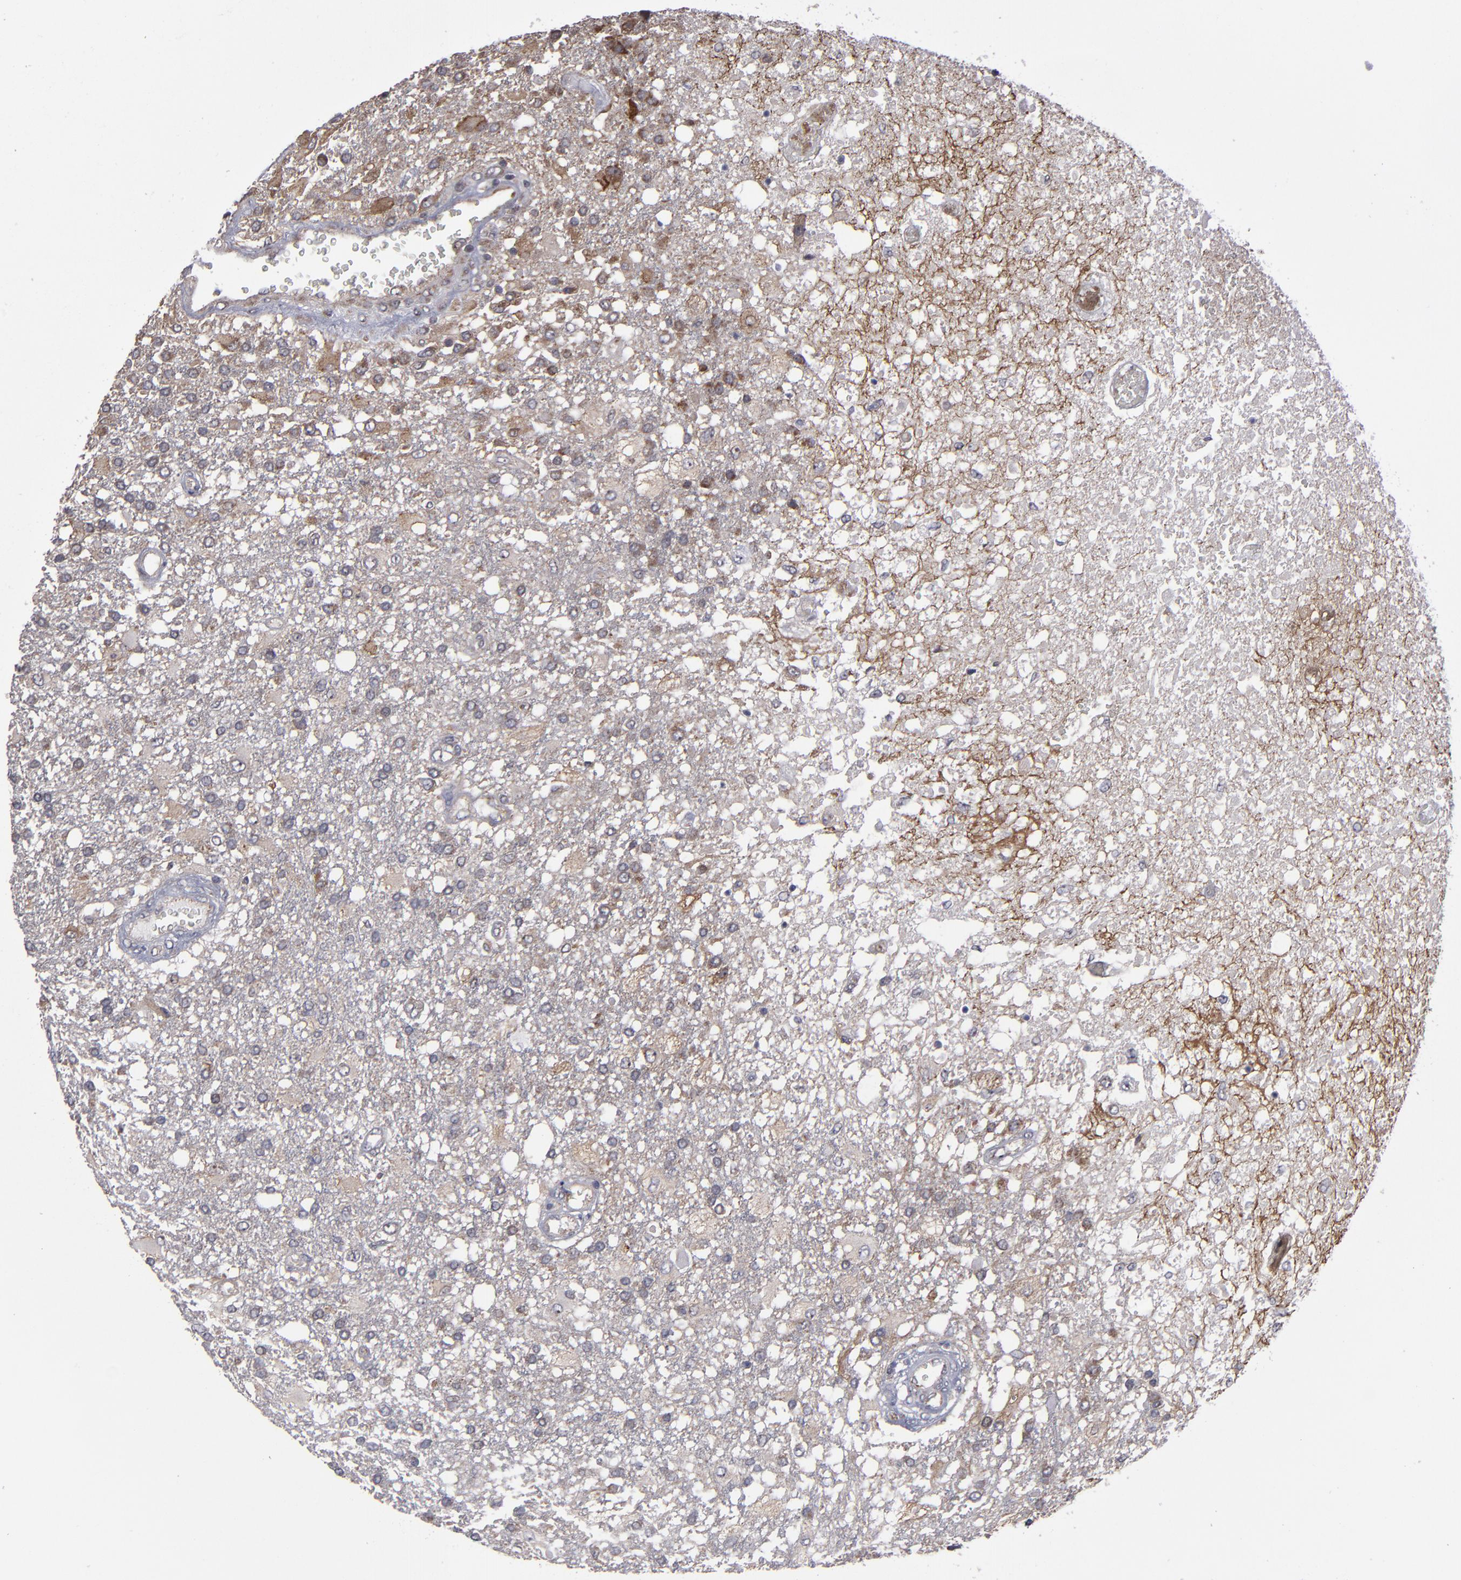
{"staining": {"intensity": "moderate", "quantity": "<25%", "location": "cytoplasmic/membranous"}, "tissue": "glioma", "cell_type": "Tumor cells", "image_type": "cancer", "snomed": [{"axis": "morphology", "description": "Glioma, malignant, High grade"}, {"axis": "topography", "description": "Cerebral cortex"}], "caption": "Immunohistochemistry (IHC) photomicrograph of glioma stained for a protein (brown), which demonstrates low levels of moderate cytoplasmic/membranous expression in approximately <25% of tumor cells.", "gene": "GLCCI1", "patient": {"sex": "male", "age": 79}}